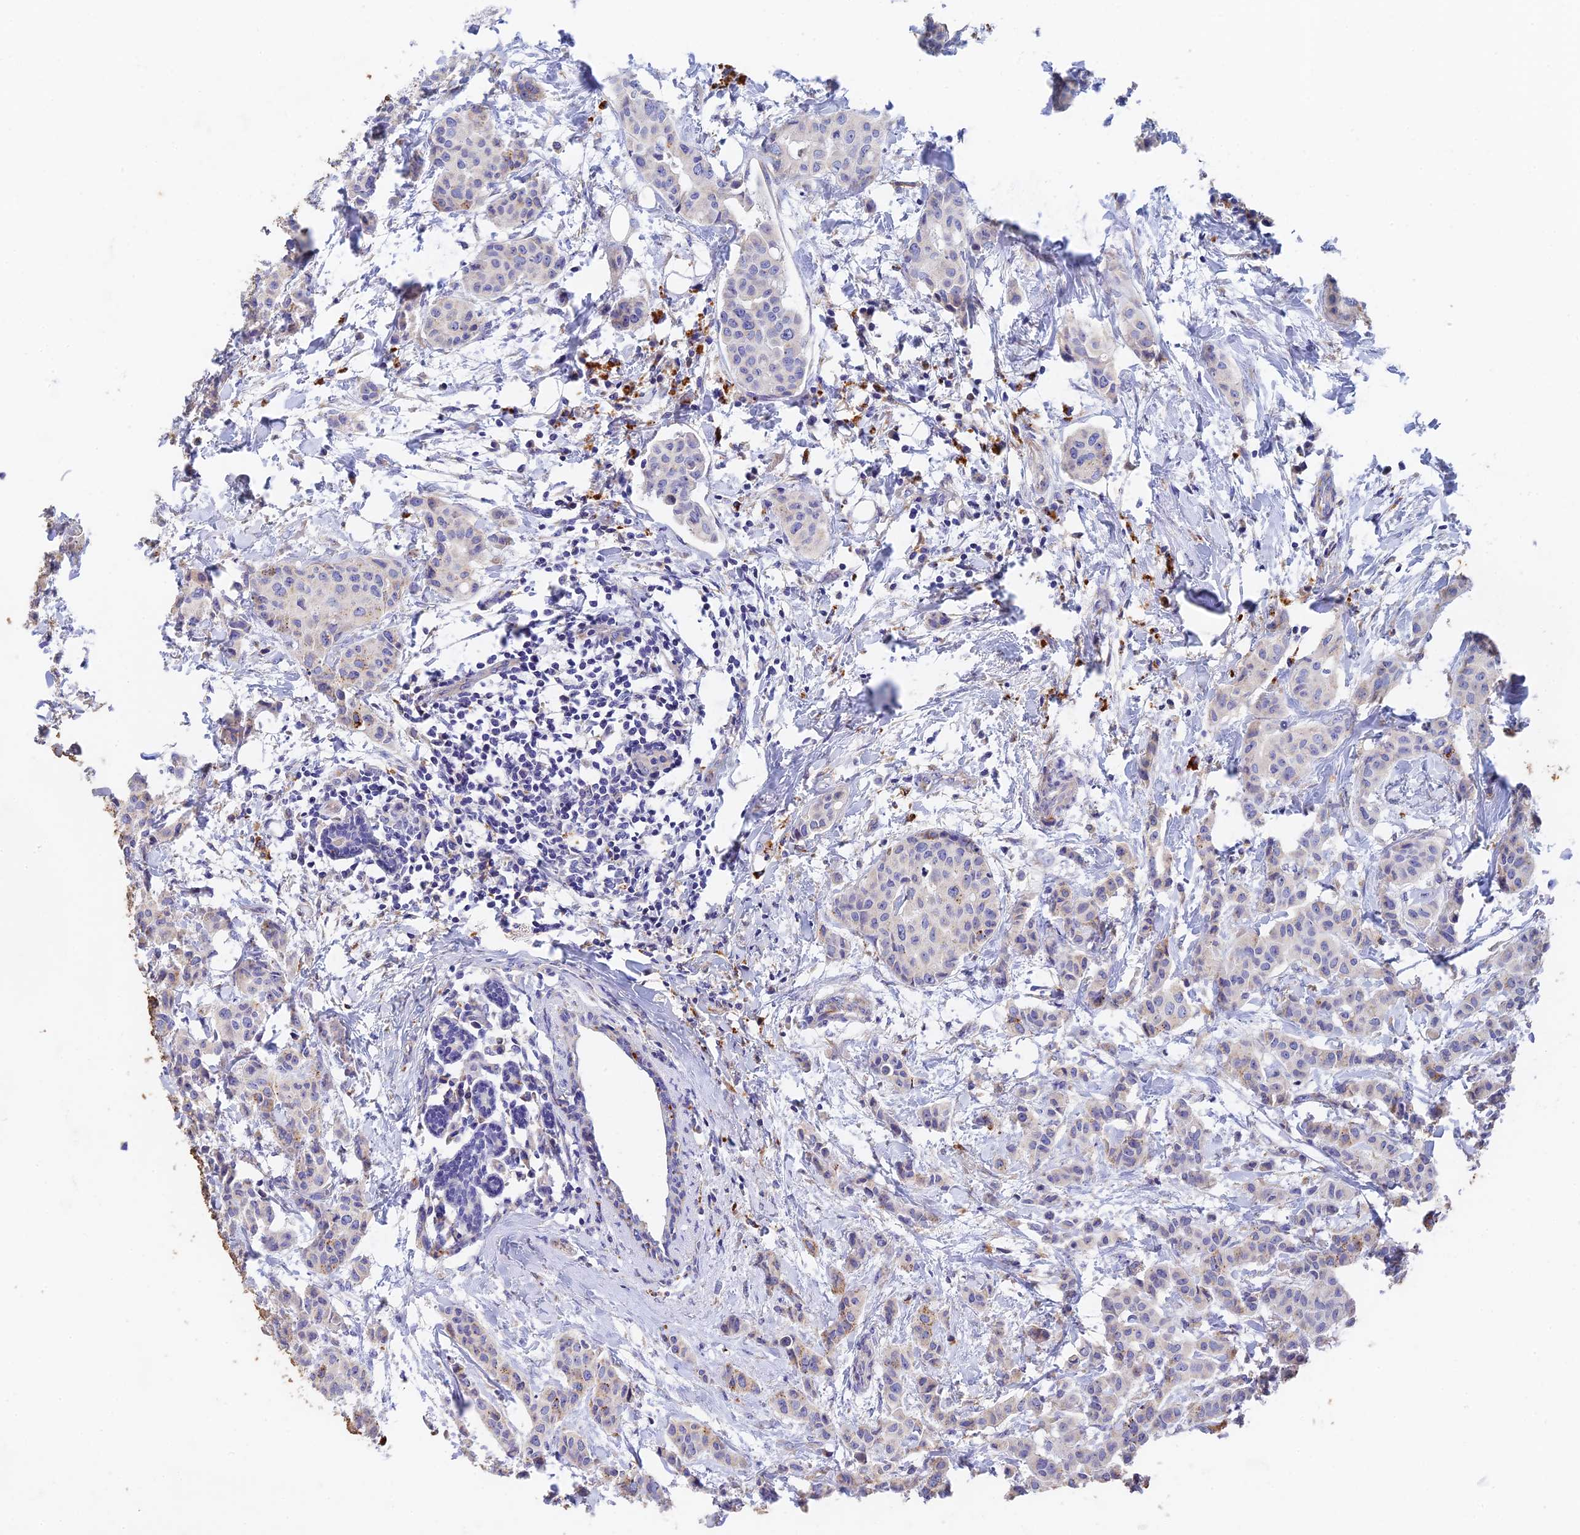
{"staining": {"intensity": "weak", "quantity": "<25%", "location": "cytoplasmic/membranous"}, "tissue": "breast cancer", "cell_type": "Tumor cells", "image_type": "cancer", "snomed": [{"axis": "morphology", "description": "Duct carcinoma"}, {"axis": "topography", "description": "Breast"}], "caption": "This is a image of immunohistochemistry (IHC) staining of infiltrating ductal carcinoma (breast), which shows no staining in tumor cells. (DAB (3,3'-diaminobenzidine) IHC with hematoxylin counter stain).", "gene": "RPGRIP1L", "patient": {"sex": "female", "age": 40}}